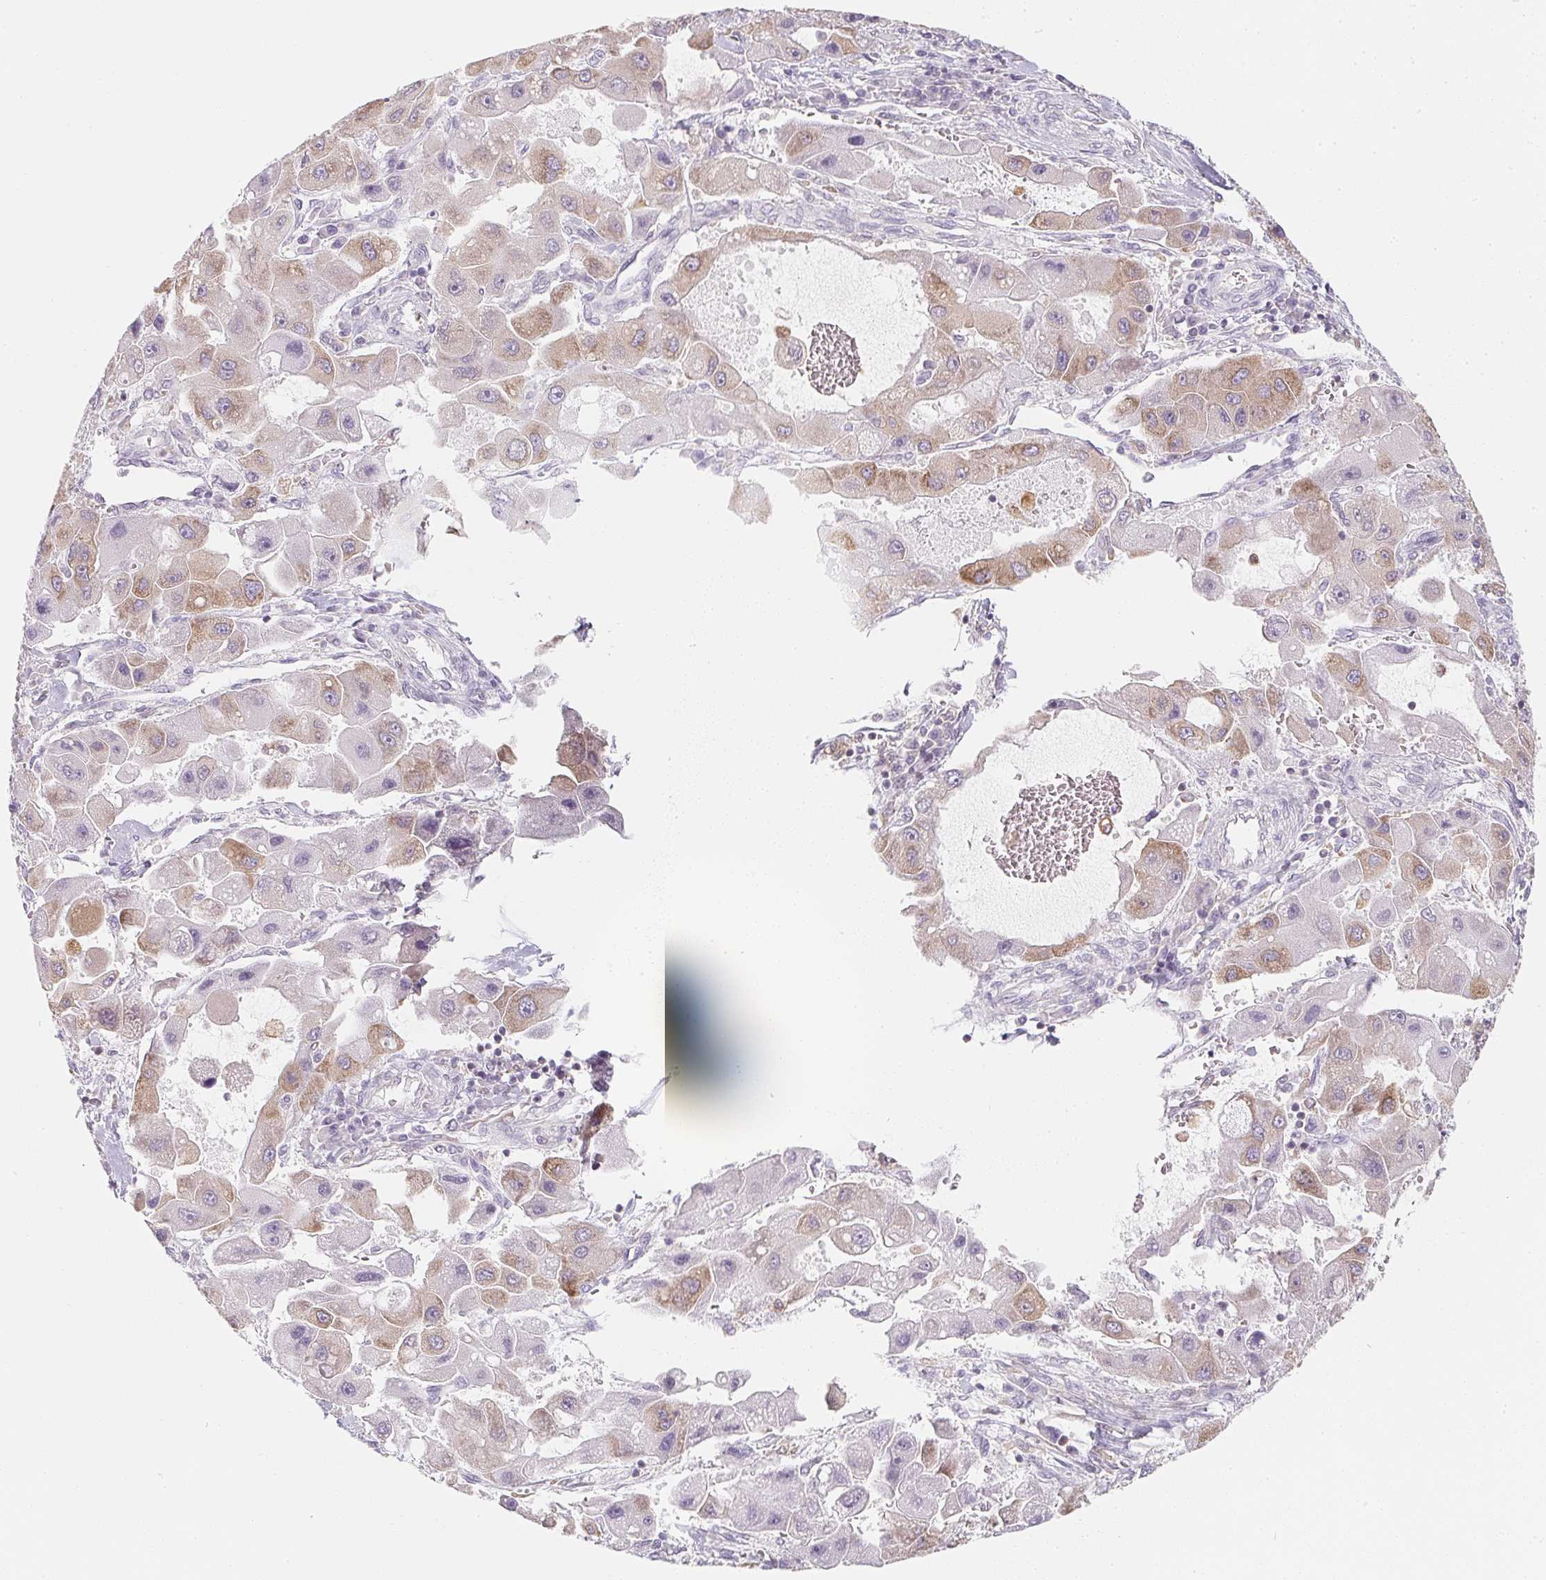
{"staining": {"intensity": "weak", "quantity": "25%-75%", "location": "cytoplasmic/membranous"}, "tissue": "liver cancer", "cell_type": "Tumor cells", "image_type": "cancer", "snomed": [{"axis": "morphology", "description": "Carcinoma, Hepatocellular, NOS"}, {"axis": "topography", "description": "Liver"}], "caption": "Liver hepatocellular carcinoma stained with immunohistochemistry shows weak cytoplasmic/membranous positivity in about 25%-75% of tumor cells.", "gene": "SOAT1", "patient": {"sex": "male", "age": 24}}